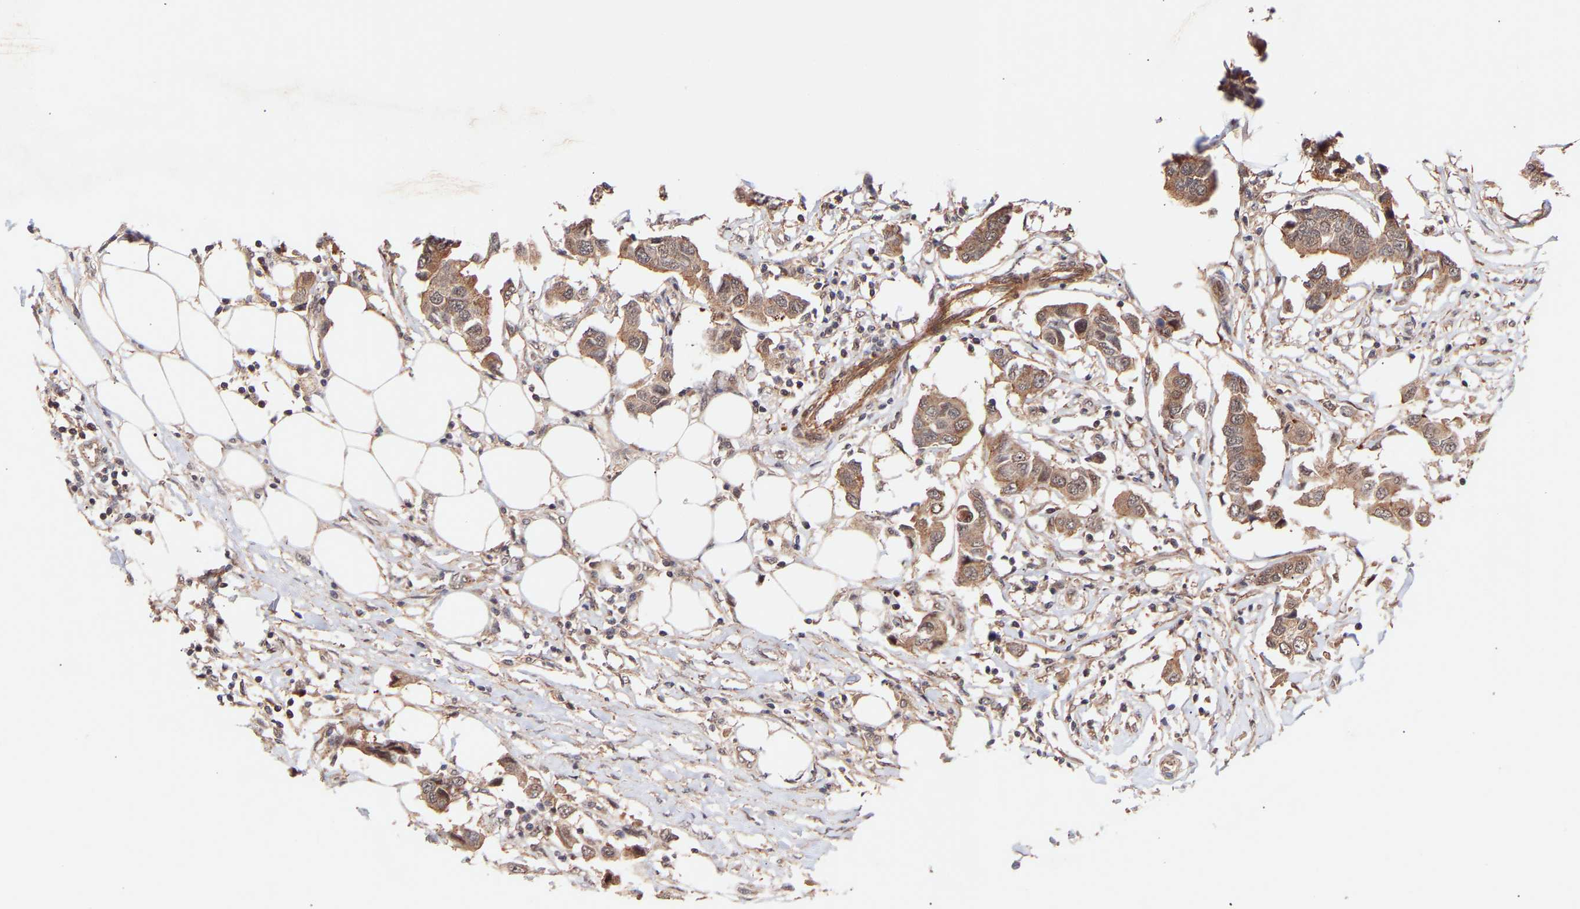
{"staining": {"intensity": "moderate", "quantity": ">75%", "location": "cytoplasmic/membranous,nuclear"}, "tissue": "breast cancer", "cell_type": "Tumor cells", "image_type": "cancer", "snomed": [{"axis": "morphology", "description": "Duct carcinoma"}, {"axis": "topography", "description": "Breast"}], "caption": "Brown immunohistochemical staining in breast cancer shows moderate cytoplasmic/membranous and nuclear expression in approximately >75% of tumor cells.", "gene": "PDLIM5", "patient": {"sex": "female", "age": 80}}